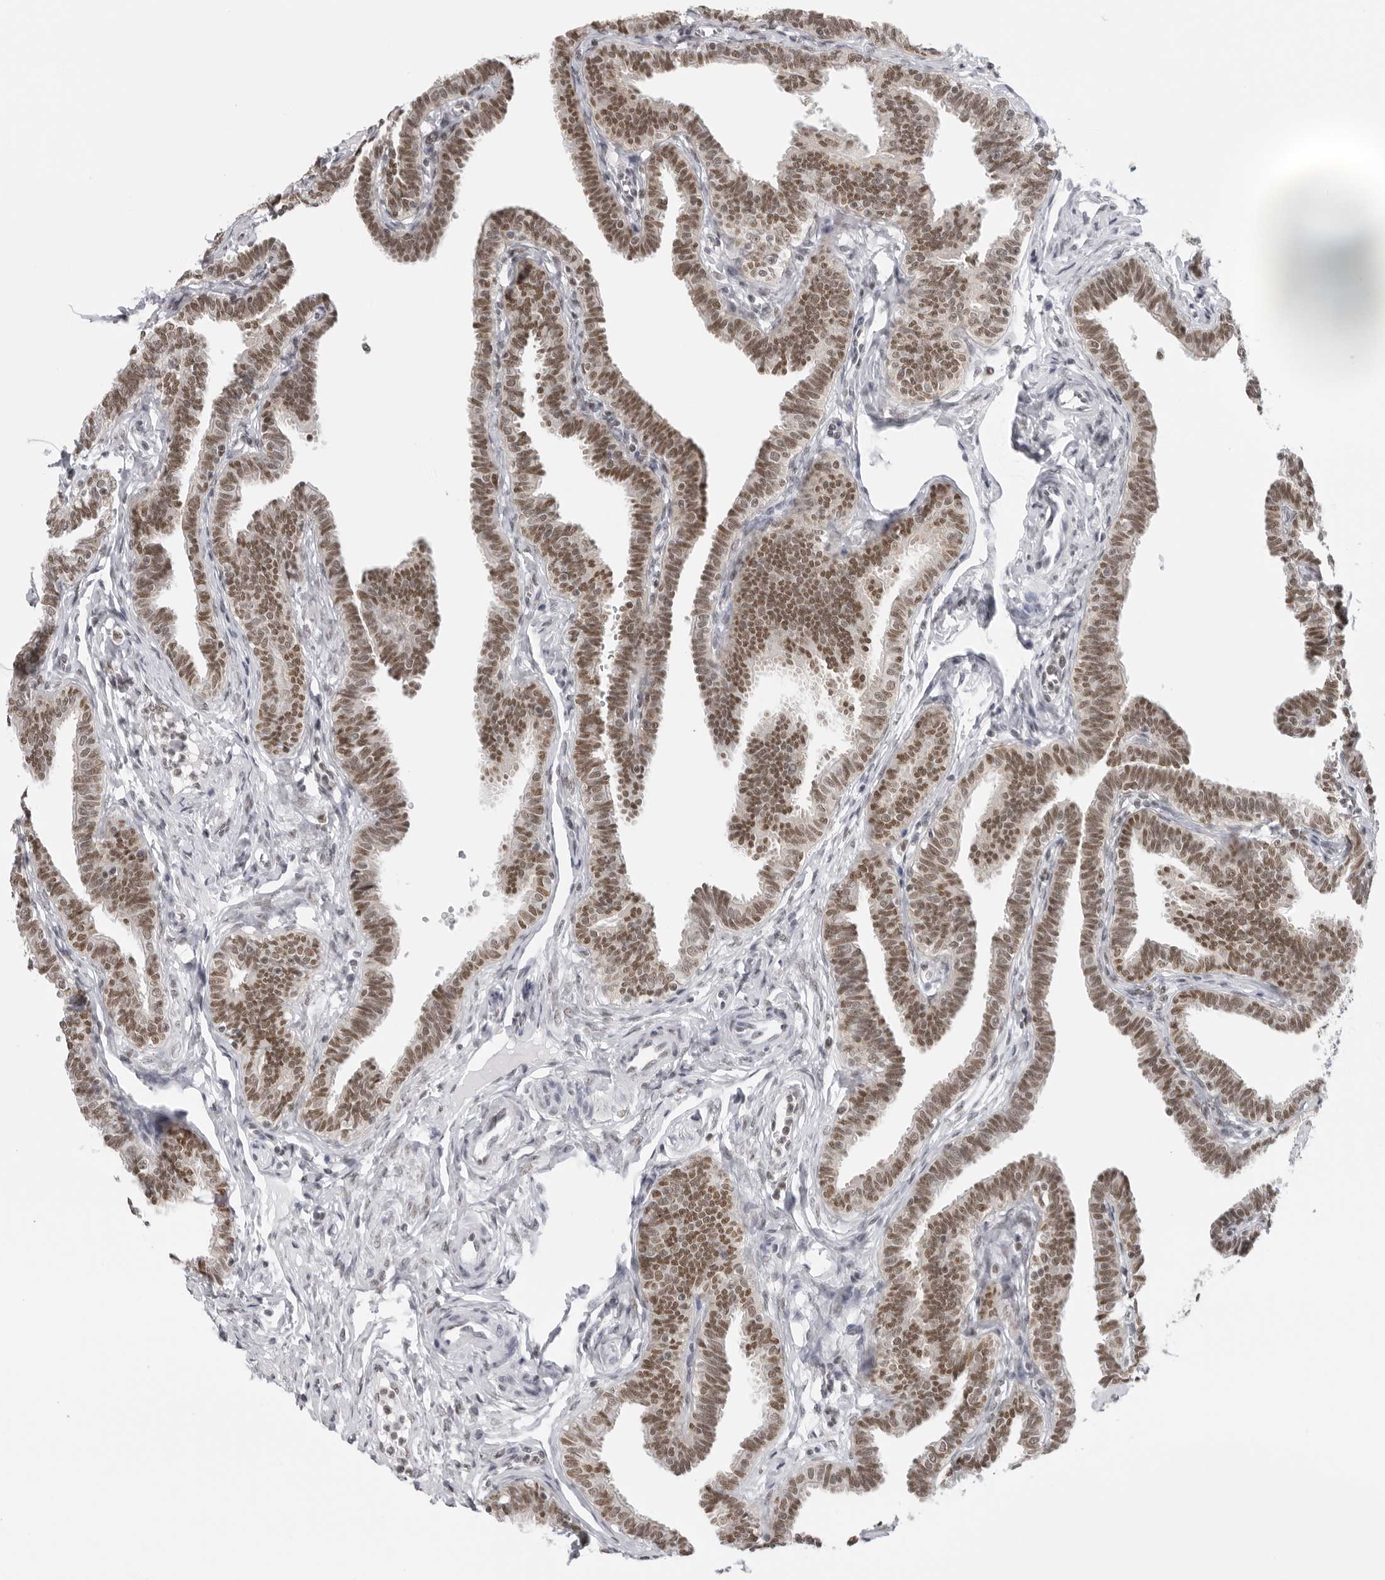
{"staining": {"intensity": "moderate", "quantity": ">75%", "location": "nuclear"}, "tissue": "fallopian tube", "cell_type": "Glandular cells", "image_type": "normal", "snomed": [{"axis": "morphology", "description": "Normal tissue, NOS"}, {"axis": "topography", "description": "Fallopian tube"}, {"axis": "topography", "description": "Ovary"}], "caption": "Glandular cells show medium levels of moderate nuclear staining in about >75% of cells in benign human fallopian tube.", "gene": "RPA2", "patient": {"sex": "female", "age": 23}}